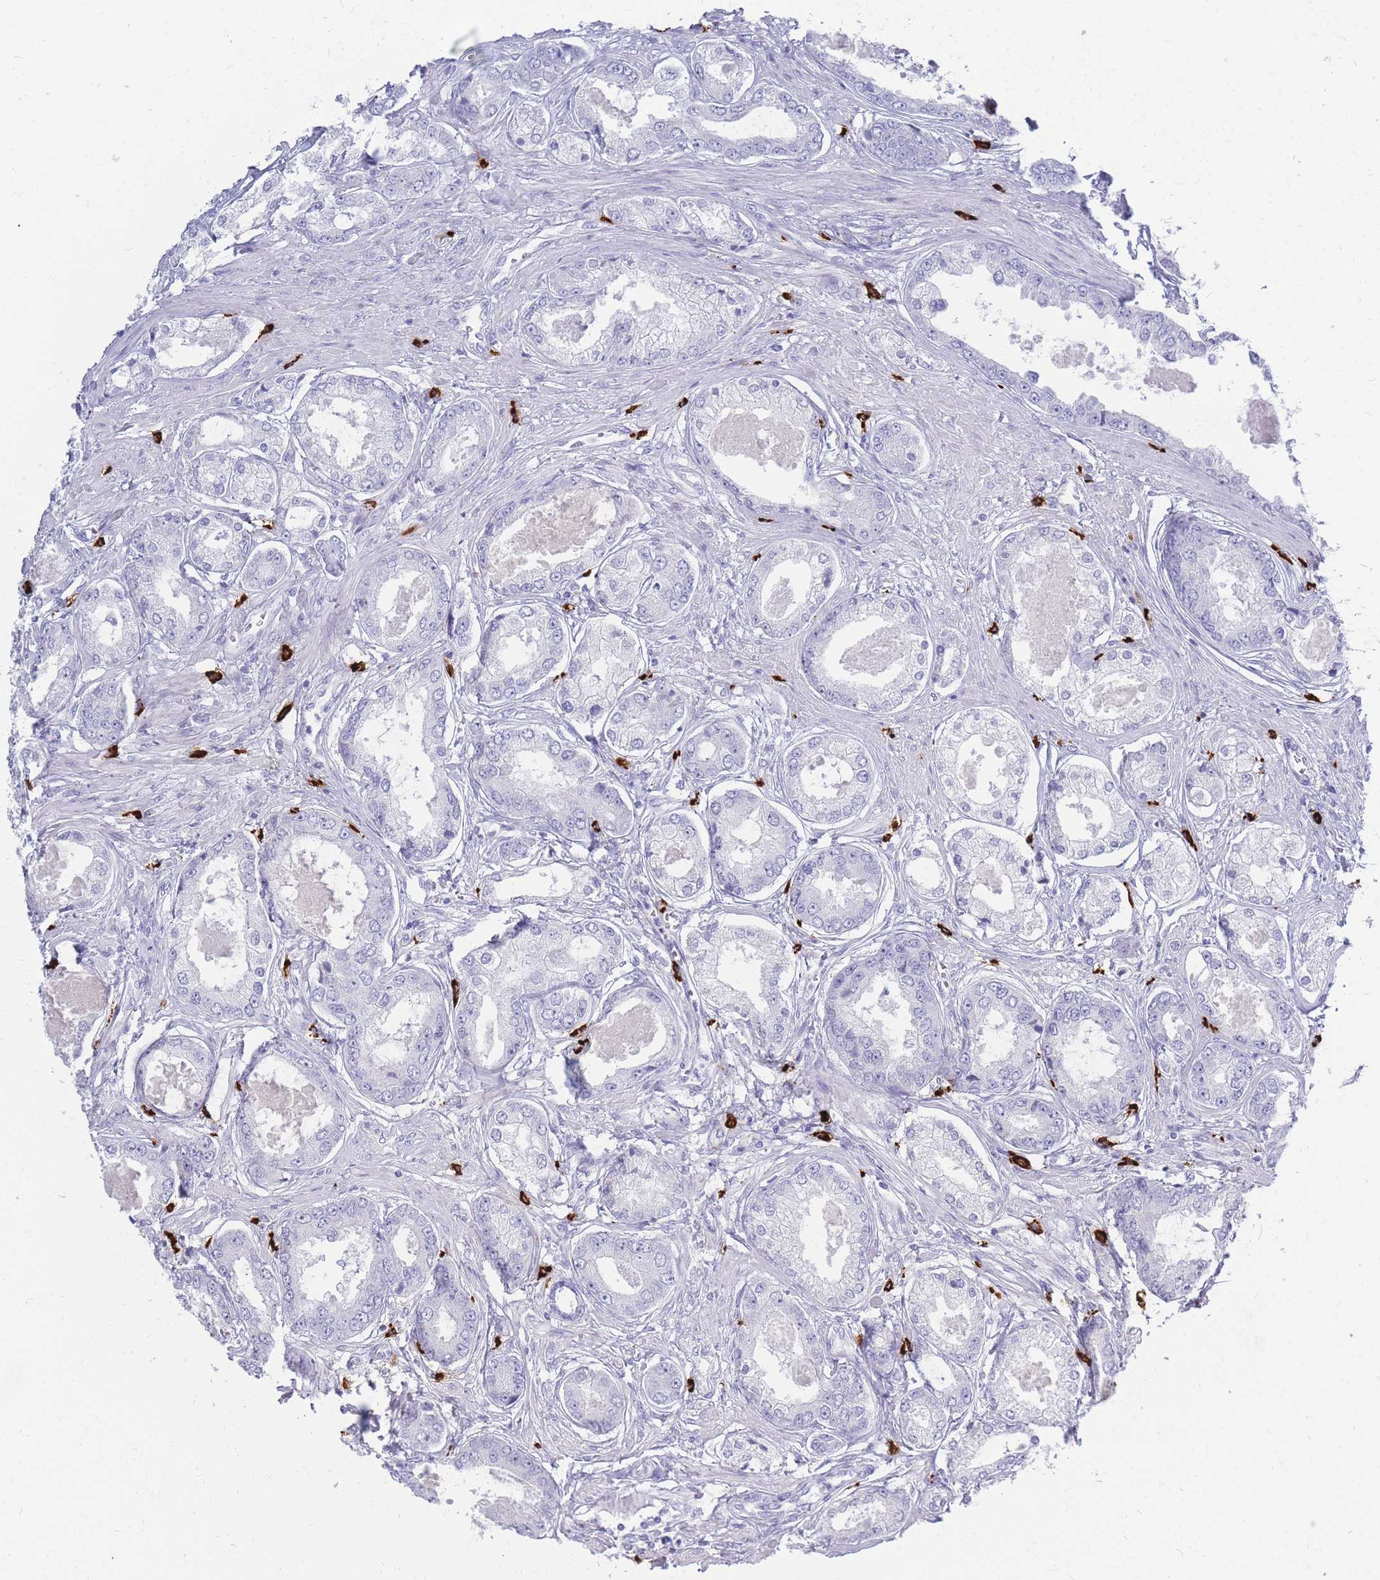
{"staining": {"intensity": "negative", "quantity": "none", "location": "none"}, "tissue": "prostate cancer", "cell_type": "Tumor cells", "image_type": "cancer", "snomed": [{"axis": "morphology", "description": "Adenocarcinoma, Low grade"}, {"axis": "topography", "description": "Prostate"}], "caption": "A histopathology image of prostate cancer (adenocarcinoma (low-grade)) stained for a protein shows no brown staining in tumor cells.", "gene": "TPSD1", "patient": {"sex": "male", "age": 68}}